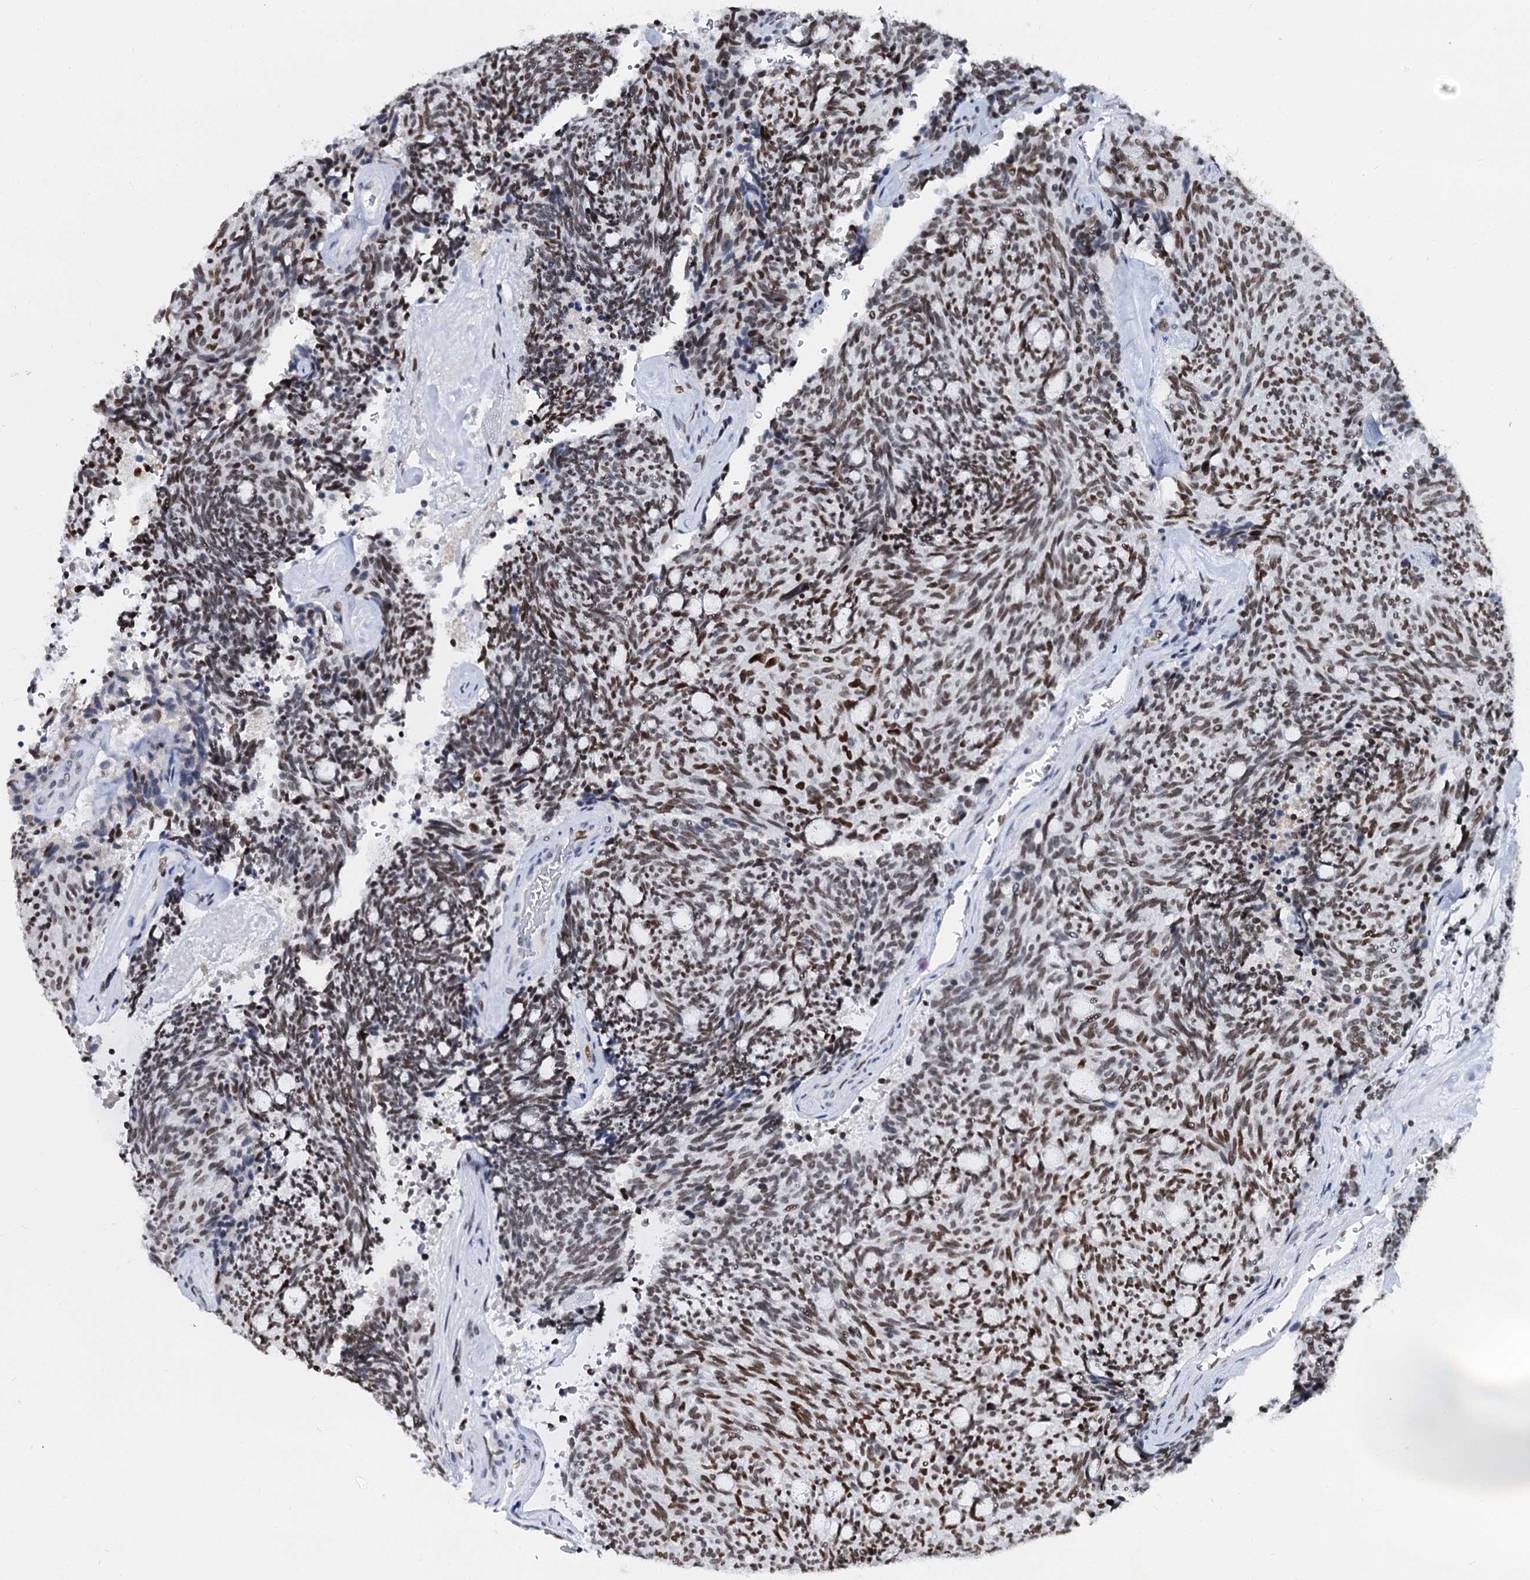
{"staining": {"intensity": "moderate", "quantity": ">75%", "location": "nuclear"}, "tissue": "carcinoid", "cell_type": "Tumor cells", "image_type": "cancer", "snomed": [{"axis": "morphology", "description": "Carcinoid, malignant, NOS"}, {"axis": "topography", "description": "Pancreas"}], "caption": "A brown stain shows moderate nuclear staining of a protein in human malignant carcinoid tumor cells.", "gene": "CMAS", "patient": {"sex": "female", "age": 54}}